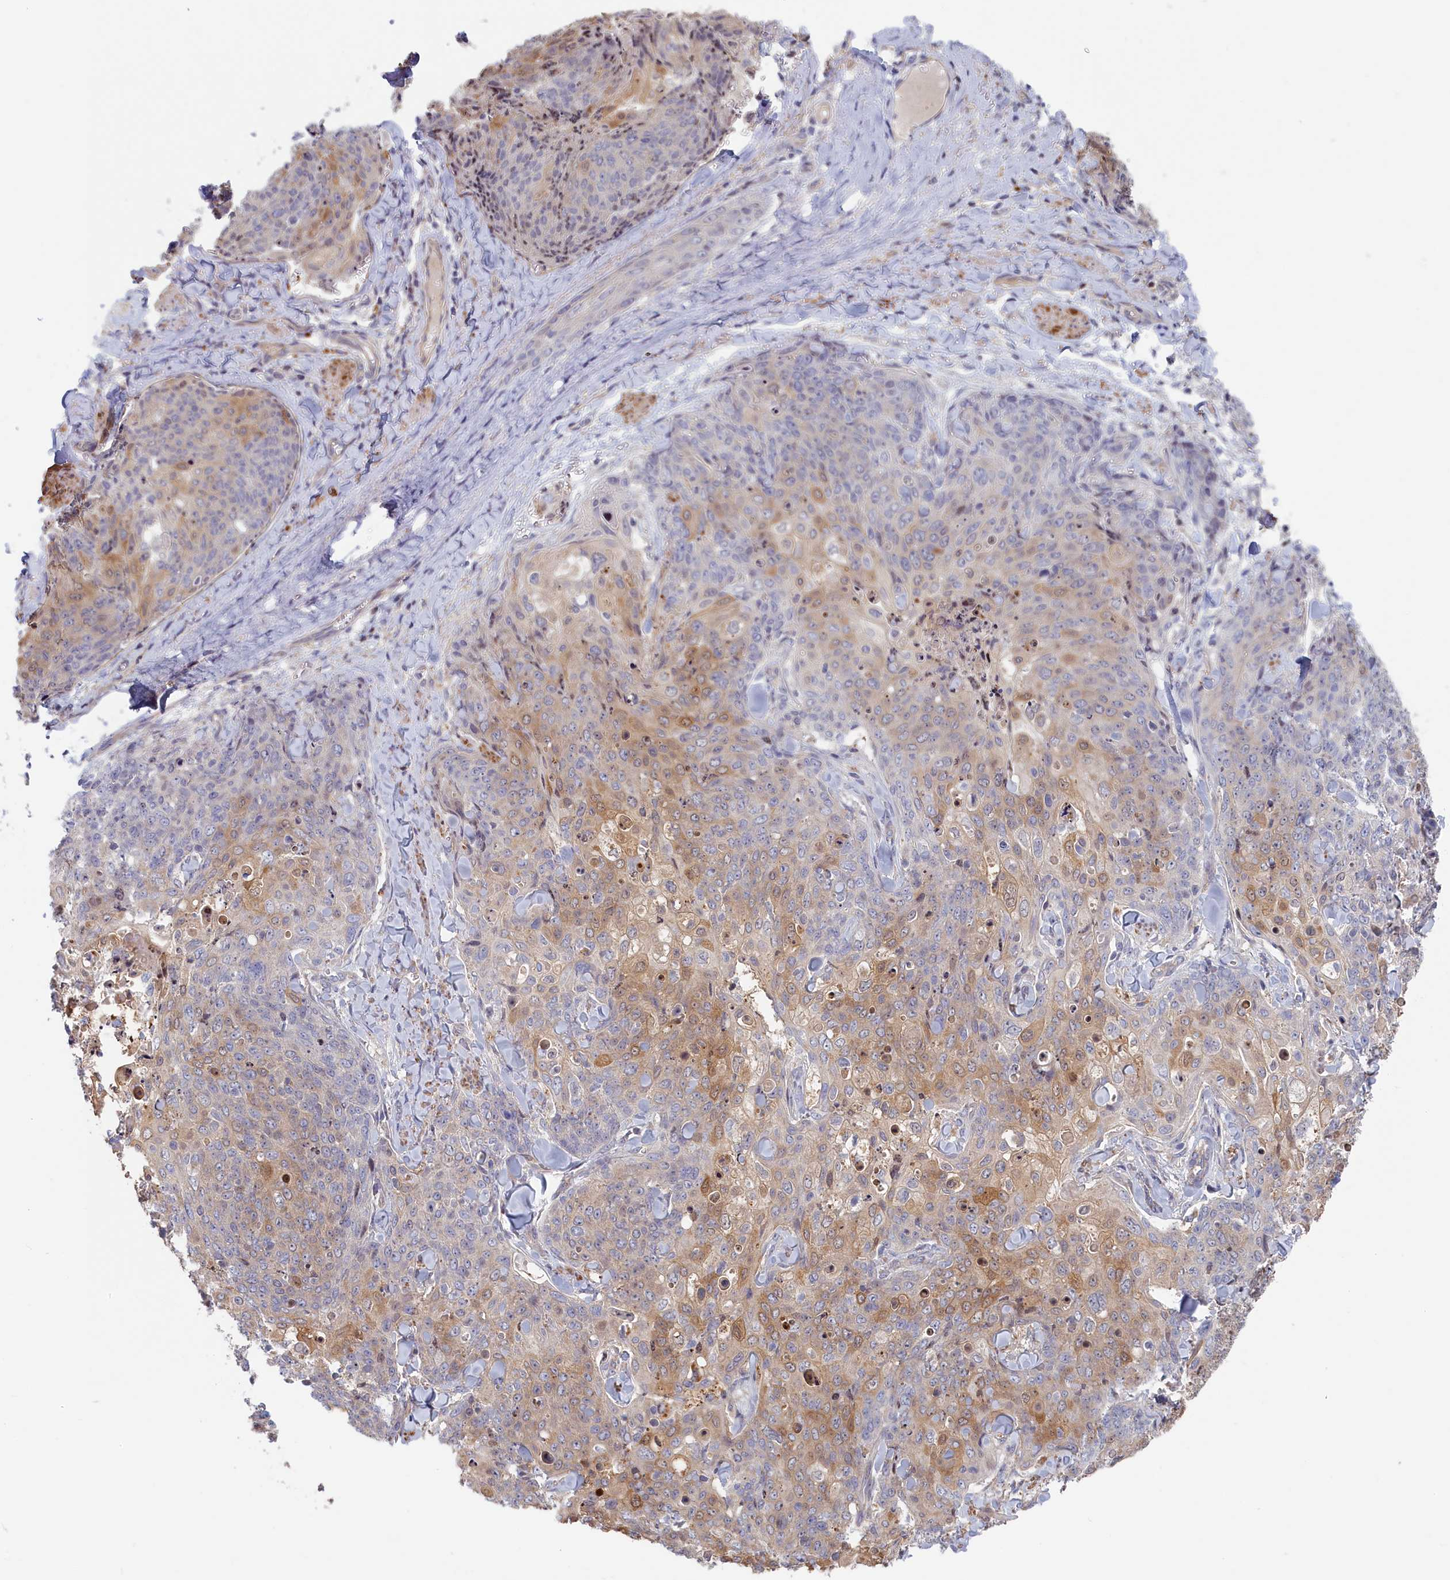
{"staining": {"intensity": "moderate", "quantity": "<25%", "location": "cytoplasmic/membranous"}, "tissue": "skin cancer", "cell_type": "Tumor cells", "image_type": "cancer", "snomed": [{"axis": "morphology", "description": "Squamous cell carcinoma, NOS"}, {"axis": "topography", "description": "Skin"}, {"axis": "topography", "description": "Vulva"}], "caption": "This is an image of IHC staining of squamous cell carcinoma (skin), which shows moderate staining in the cytoplasmic/membranous of tumor cells.", "gene": "INTS4", "patient": {"sex": "female", "age": 85}}